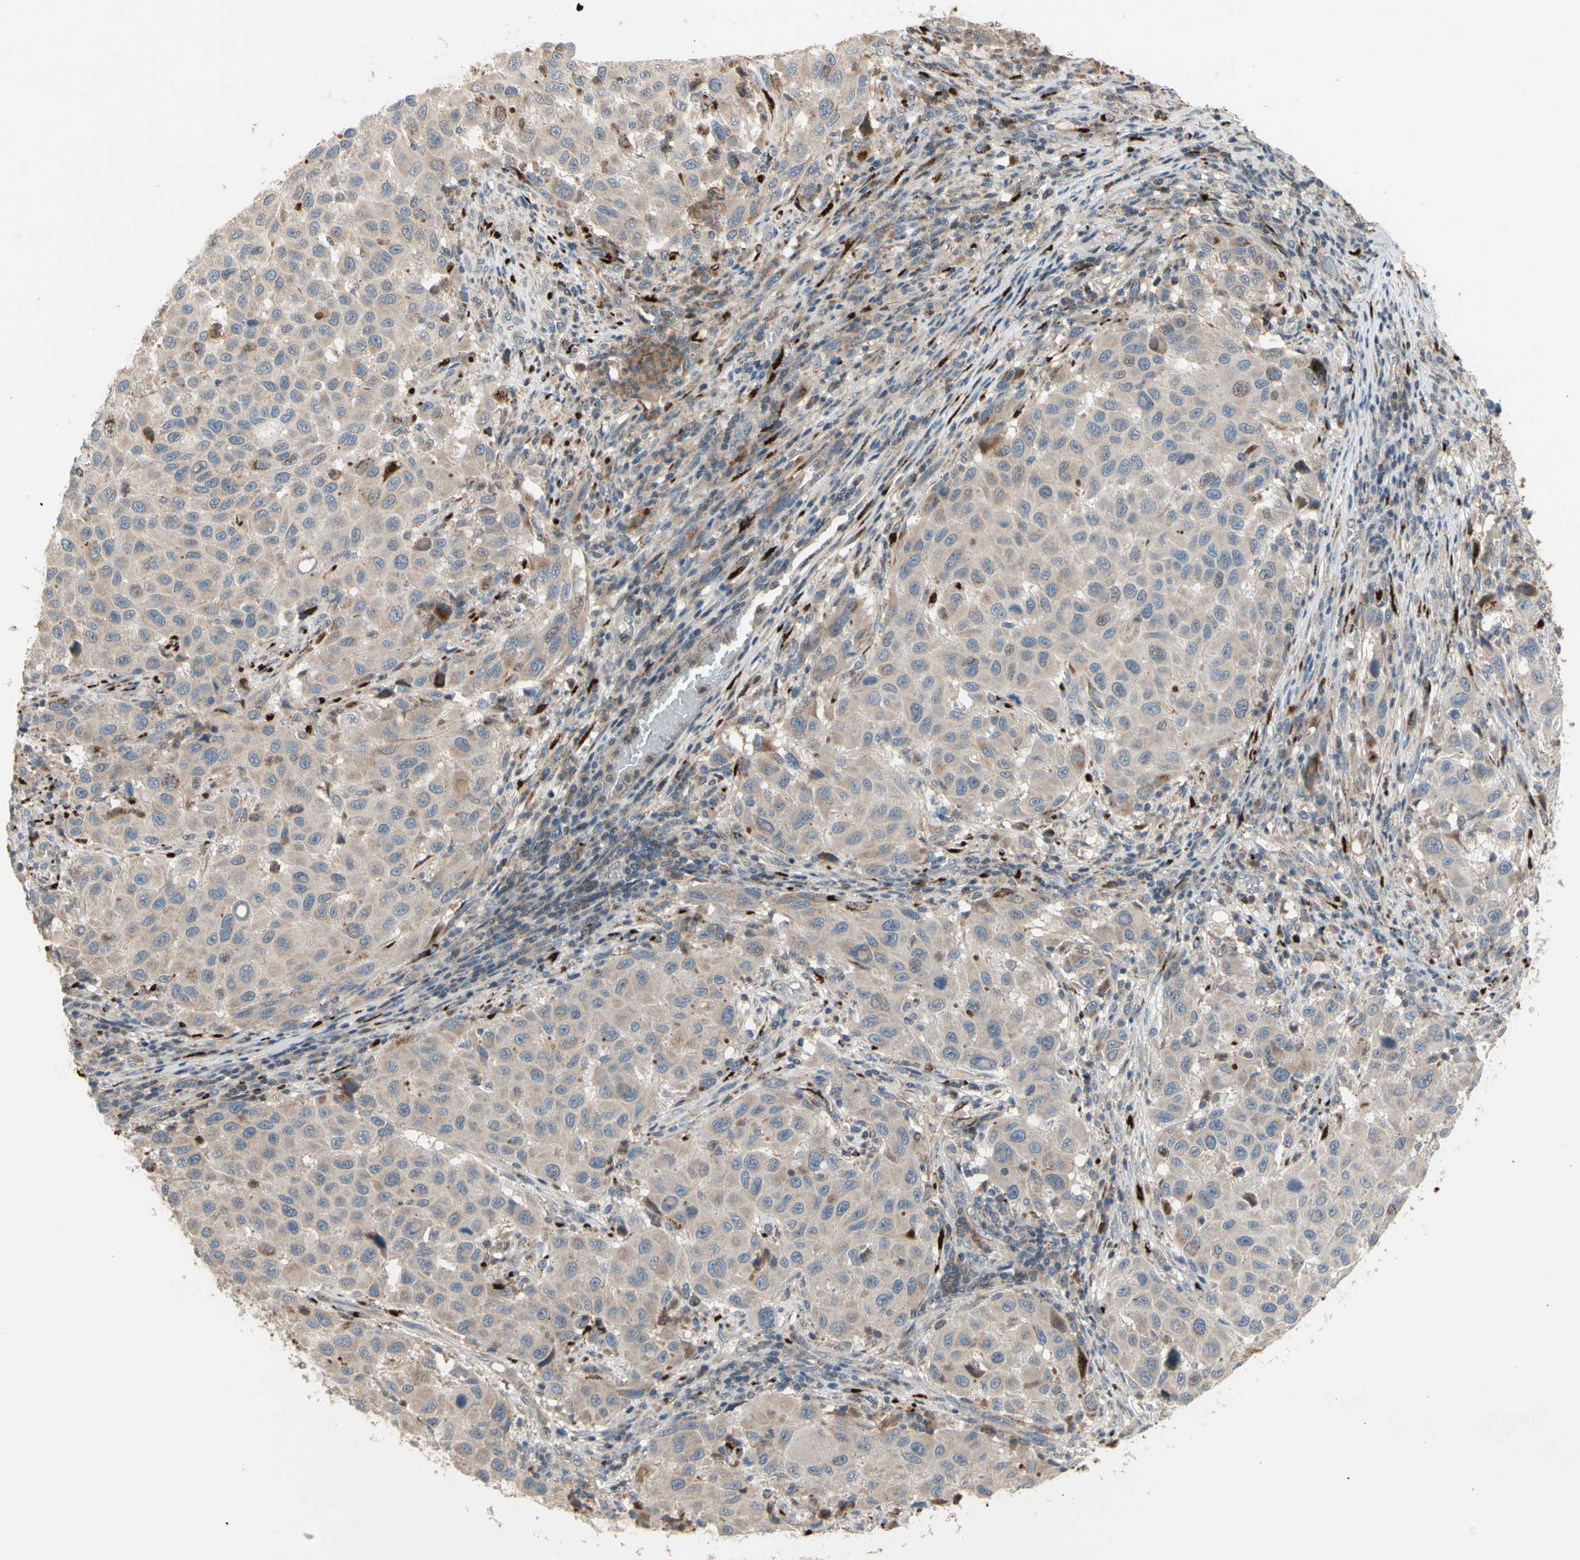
{"staining": {"intensity": "weak", "quantity": ">75%", "location": "cytoplasmic/membranous"}, "tissue": "melanoma", "cell_type": "Tumor cells", "image_type": "cancer", "snomed": [{"axis": "morphology", "description": "Malignant melanoma, Metastatic site"}, {"axis": "topography", "description": "Lymph node"}], "caption": "Immunohistochemistry (IHC) micrograph of neoplastic tissue: human melanoma stained using IHC exhibits low levels of weak protein expression localized specifically in the cytoplasmic/membranous of tumor cells, appearing as a cytoplasmic/membranous brown color.", "gene": "GALNT5", "patient": {"sex": "male", "age": 61}}